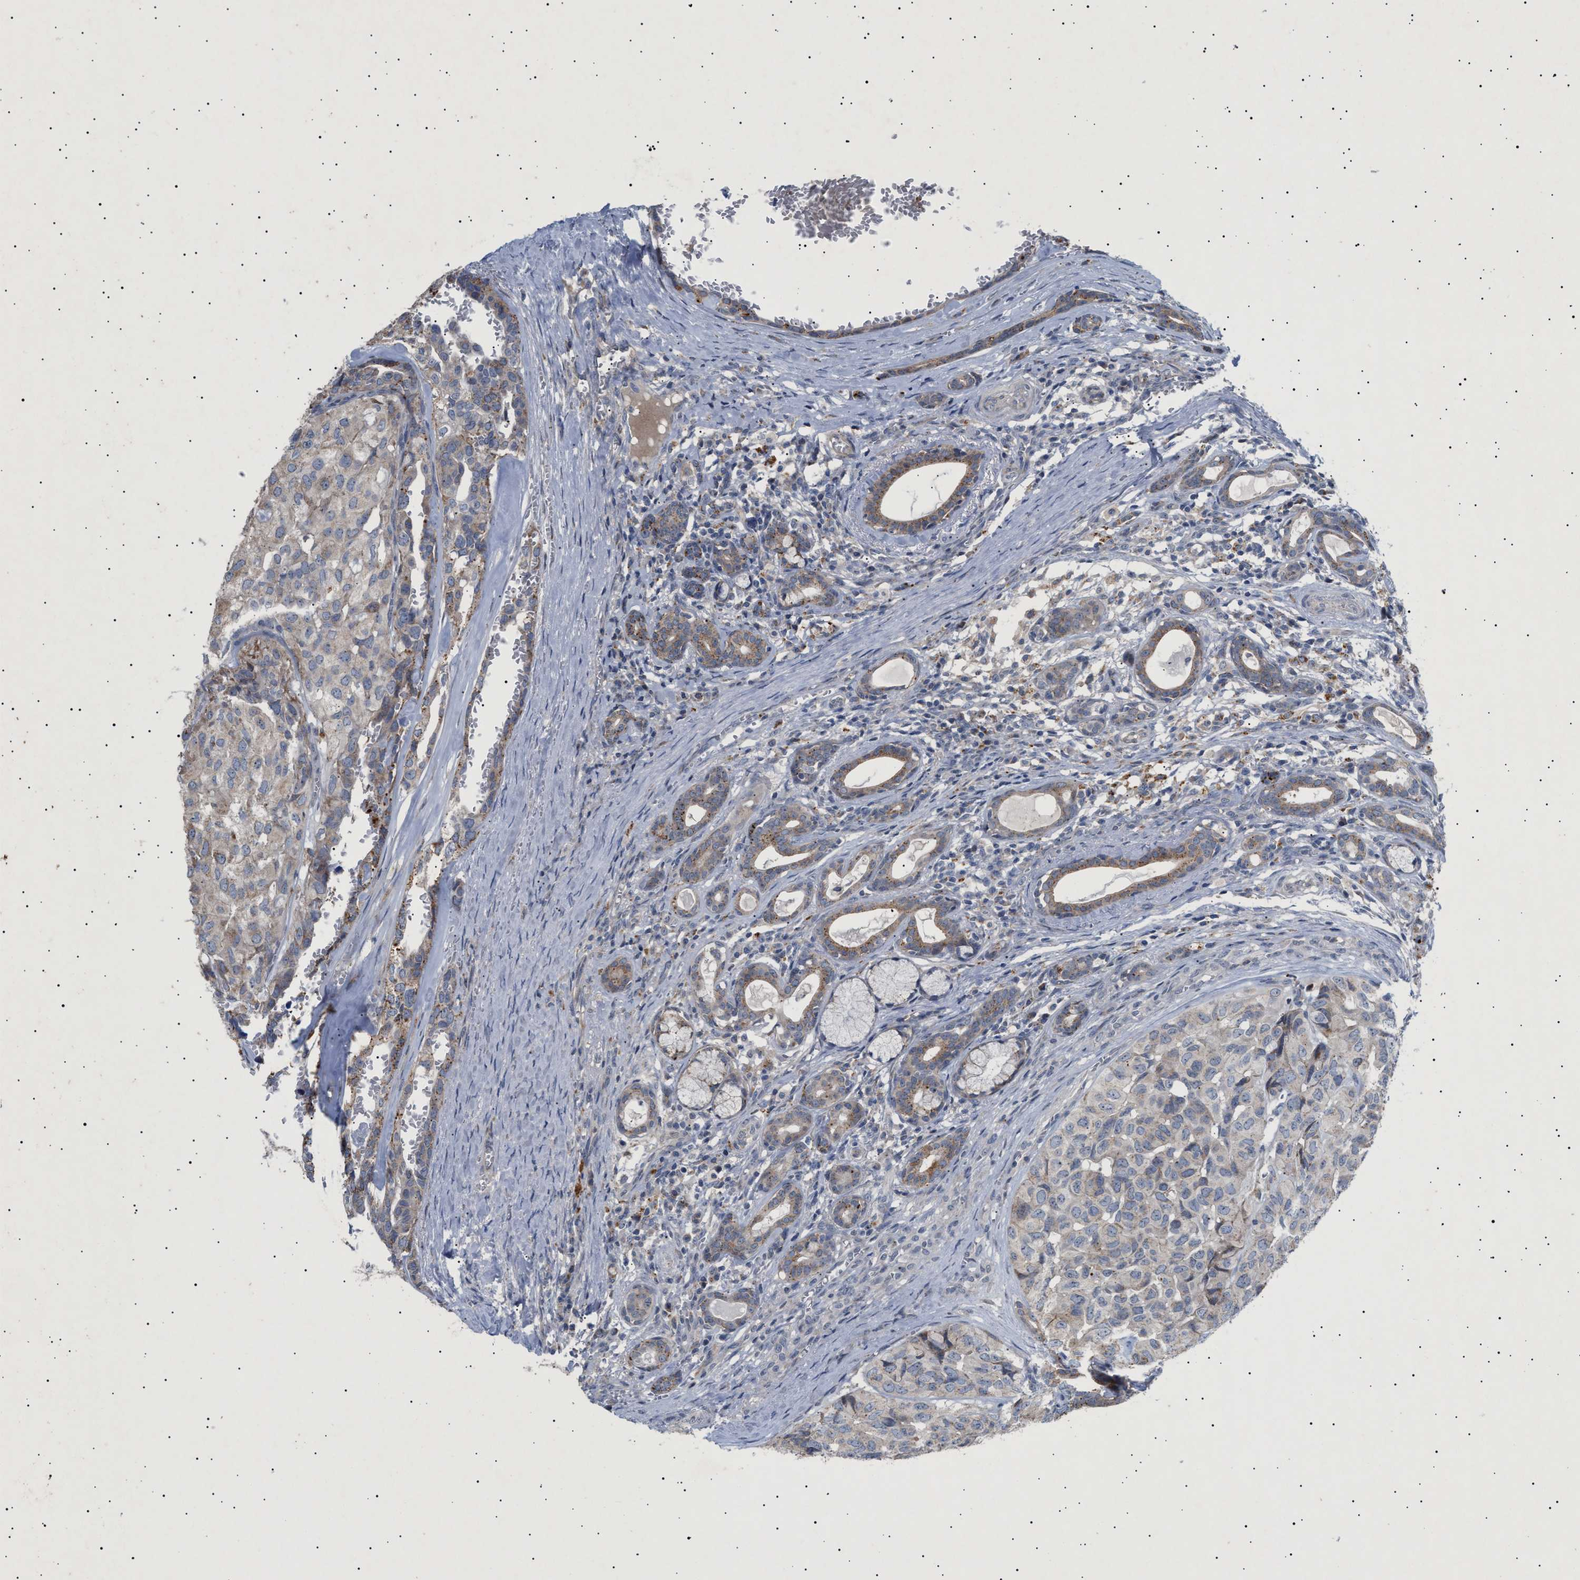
{"staining": {"intensity": "weak", "quantity": "25%-75%", "location": "cytoplasmic/membranous"}, "tissue": "head and neck cancer", "cell_type": "Tumor cells", "image_type": "cancer", "snomed": [{"axis": "morphology", "description": "Adenocarcinoma, NOS"}, {"axis": "topography", "description": "Salivary gland, NOS"}, {"axis": "topography", "description": "Head-Neck"}], "caption": "Head and neck cancer (adenocarcinoma) was stained to show a protein in brown. There is low levels of weak cytoplasmic/membranous expression in approximately 25%-75% of tumor cells.", "gene": "SIRT5", "patient": {"sex": "female", "age": 76}}